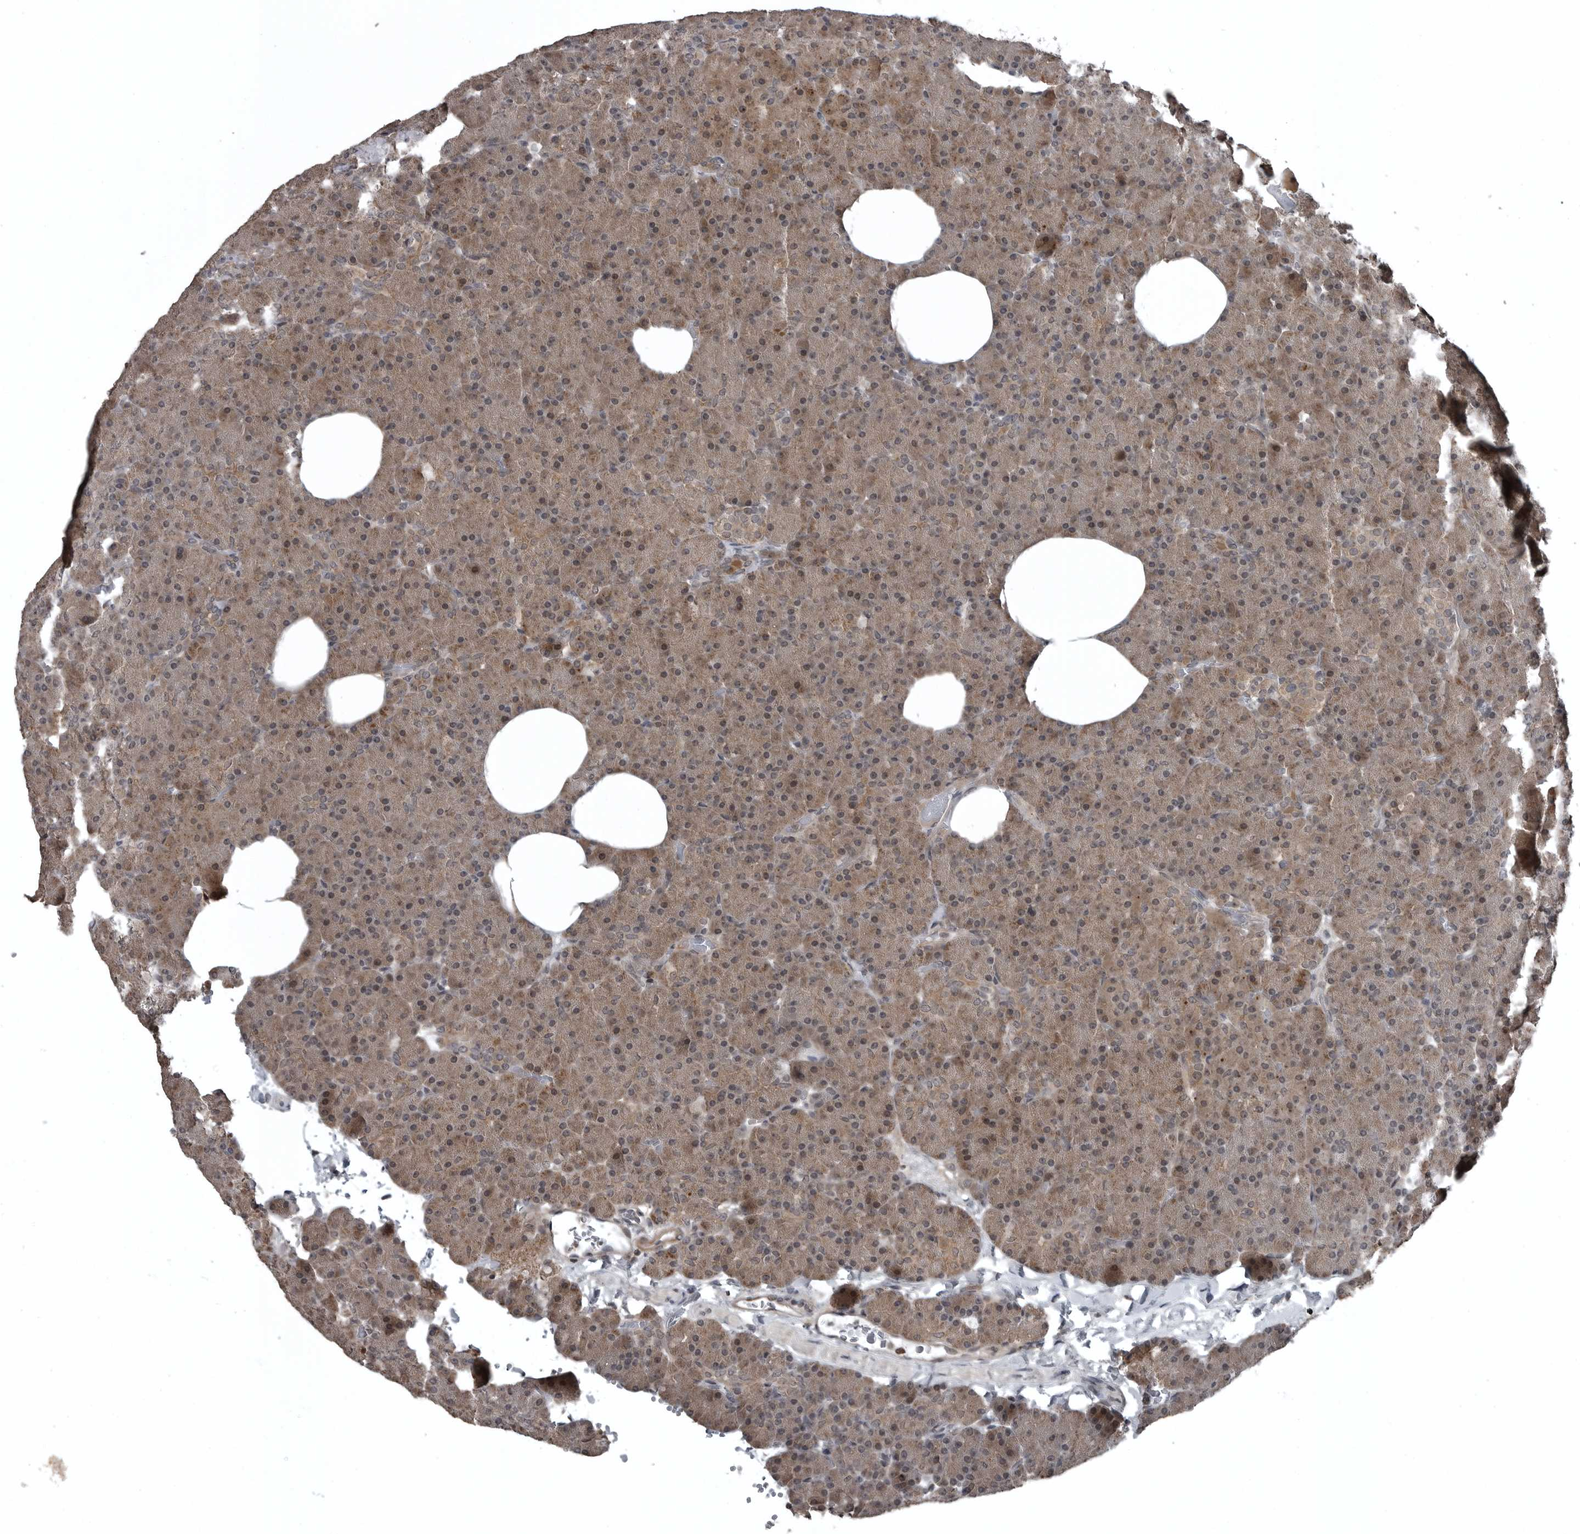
{"staining": {"intensity": "moderate", "quantity": ">75%", "location": "cytoplasmic/membranous"}, "tissue": "pancreas", "cell_type": "Exocrine glandular cells", "image_type": "normal", "snomed": [{"axis": "morphology", "description": "Normal tissue, NOS"}, {"axis": "morphology", "description": "Carcinoid, malignant, NOS"}, {"axis": "topography", "description": "Pancreas"}], "caption": "Brown immunohistochemical staining in normal human pancreas shows moderate cytoplasmic/membranous expression in about >75% of exocrine glandular cells. The staining is performed using DAB (3,3'-diaminobenzidine) brown chromogen to label protein expression. The nuclei are counter-stained blue using hematoxylin.", "gene": "GAK", "patient": {"sex": "female", "age": 35}}